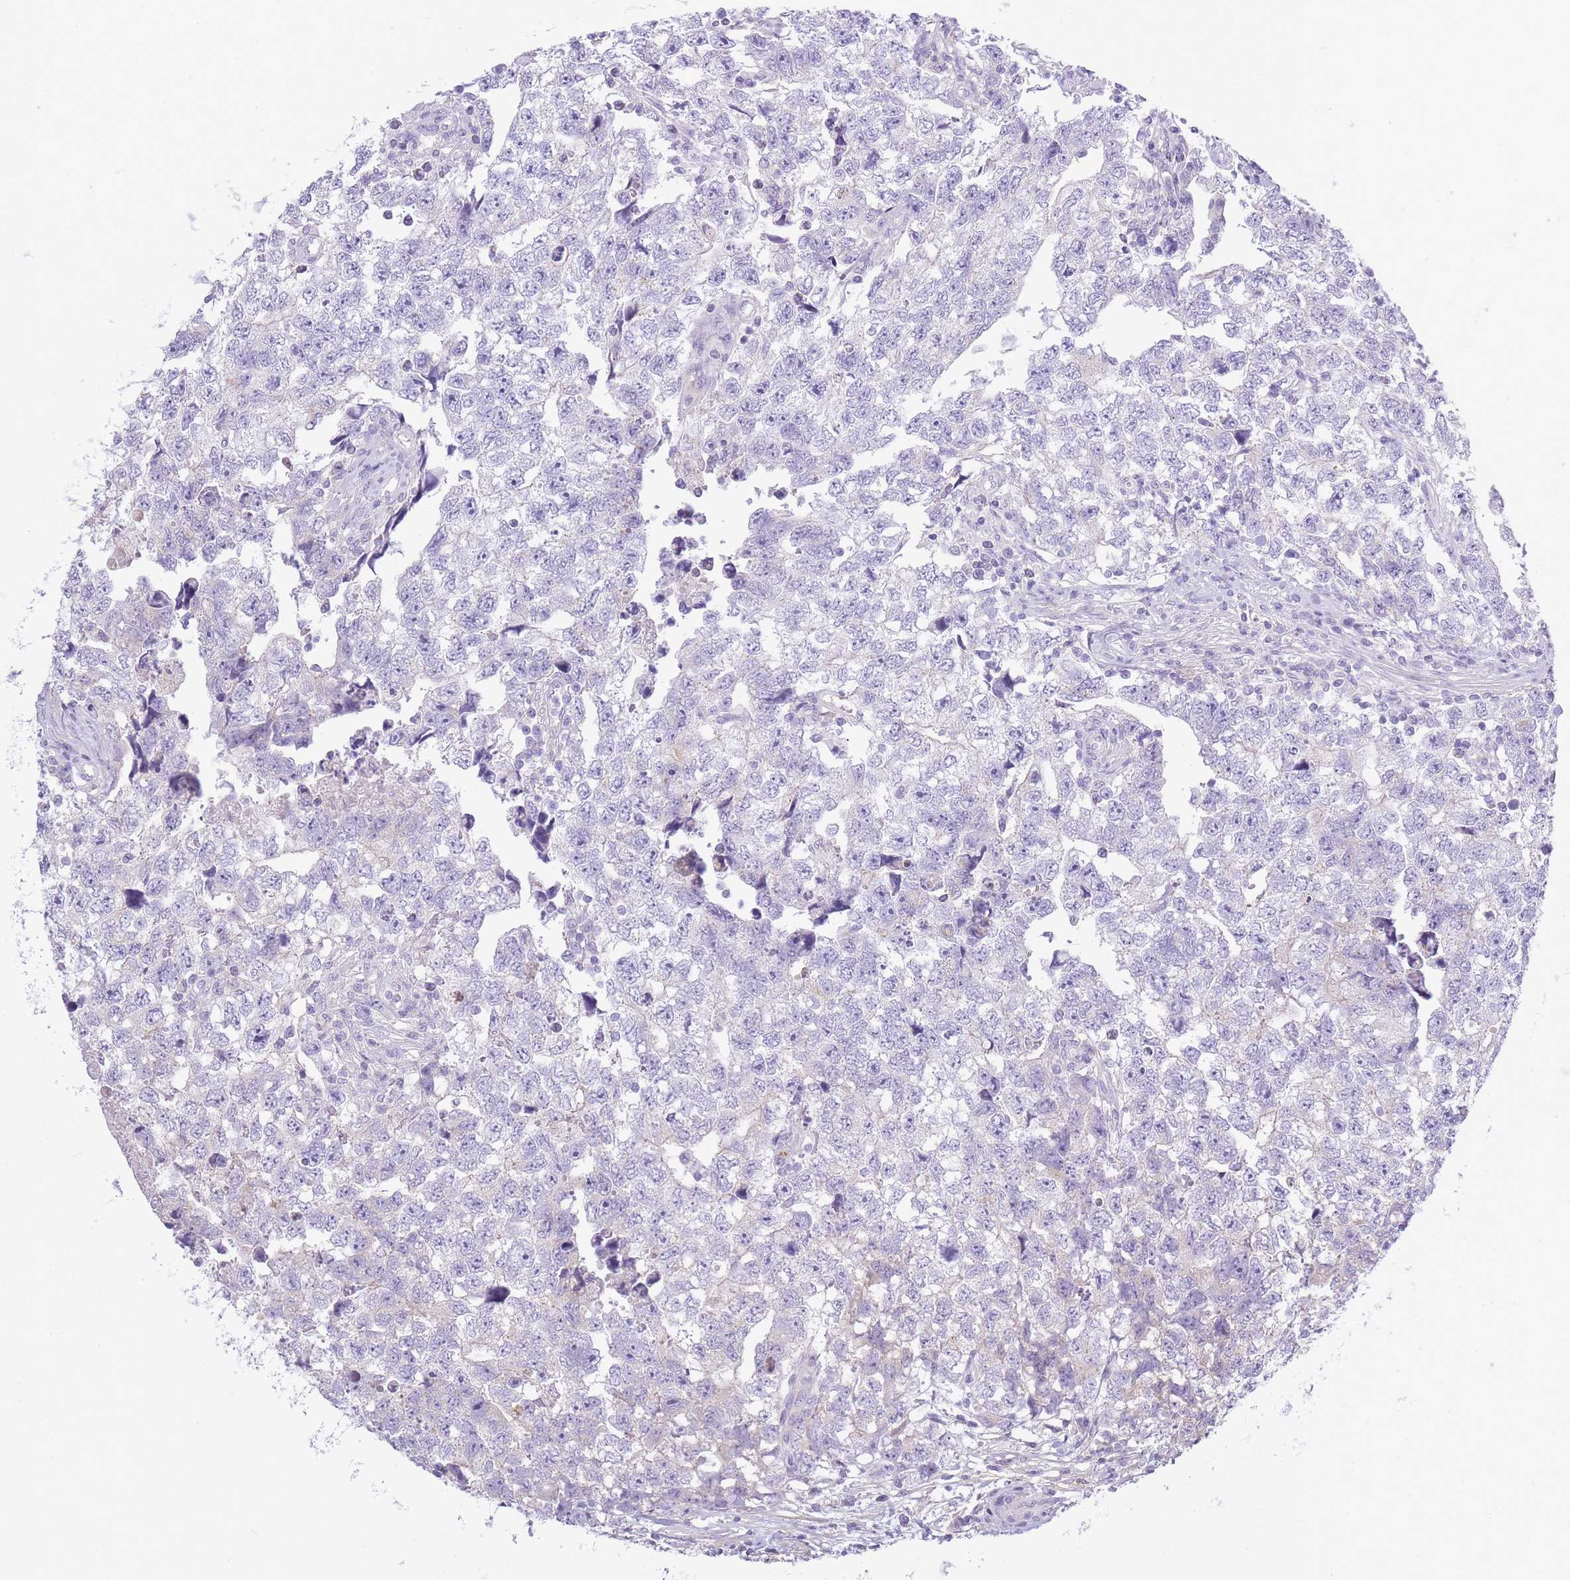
{"staining": {"intensity": "negative", "quantity": "none", "location": "none"}, "tissue": "testis cancer", "cell_type": "Tumor cells", "image_type": "cancer", "snomed": [{"axis": "morphology", "description": "Carcinoma, Embryonal, NOS"}, {"axis": "topography", "description": "Testis"}], "caption": "Testis cancer (embryonal carcinoma) was stained to show a protein in brown. There is no significant positivity in tumor cells.", "gene": "AP3M2", "patient": {"sex": "male", "age": 22}}